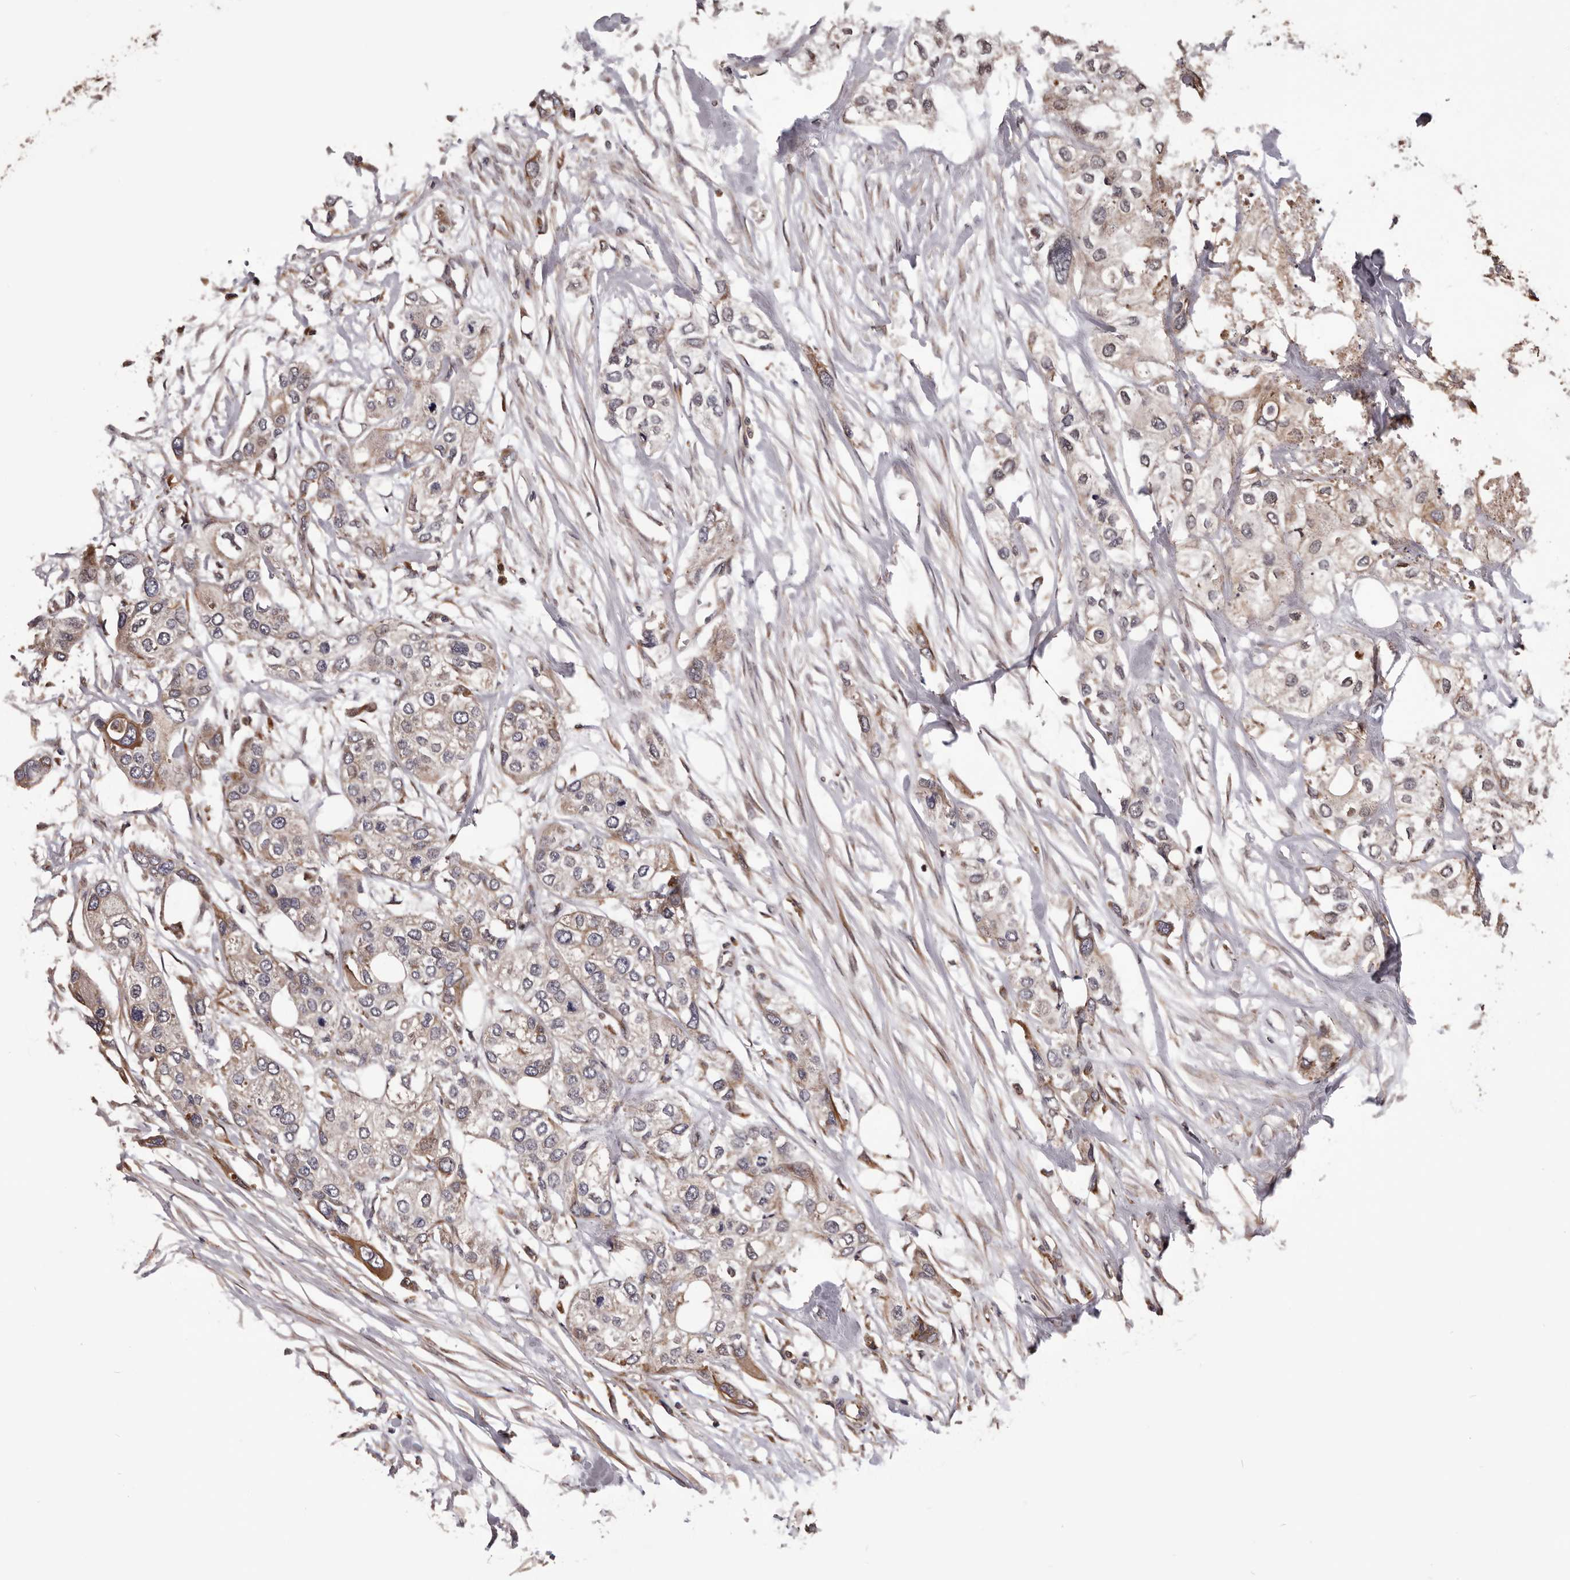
{"staining": {"intensity": "weak", "quantity": "25%-75%", "location": "cytoplasmic/membranous"}, "tissue": "urothelial cancer", "cell_type": "Tumor cells", "image_type": "cancer", "snomed": [{"axis": "morphology", "description": "Urothelial carcinoma, High grade"}, {"axis": "topography", "description": "Urinary bladder"}], "caption": "Human high-grade urothelial carcinoma stained with a protein marker reveals weak staining in tumor cells.", "gene": "CEP104", "patient": {"sex": "male", "age": 64}}